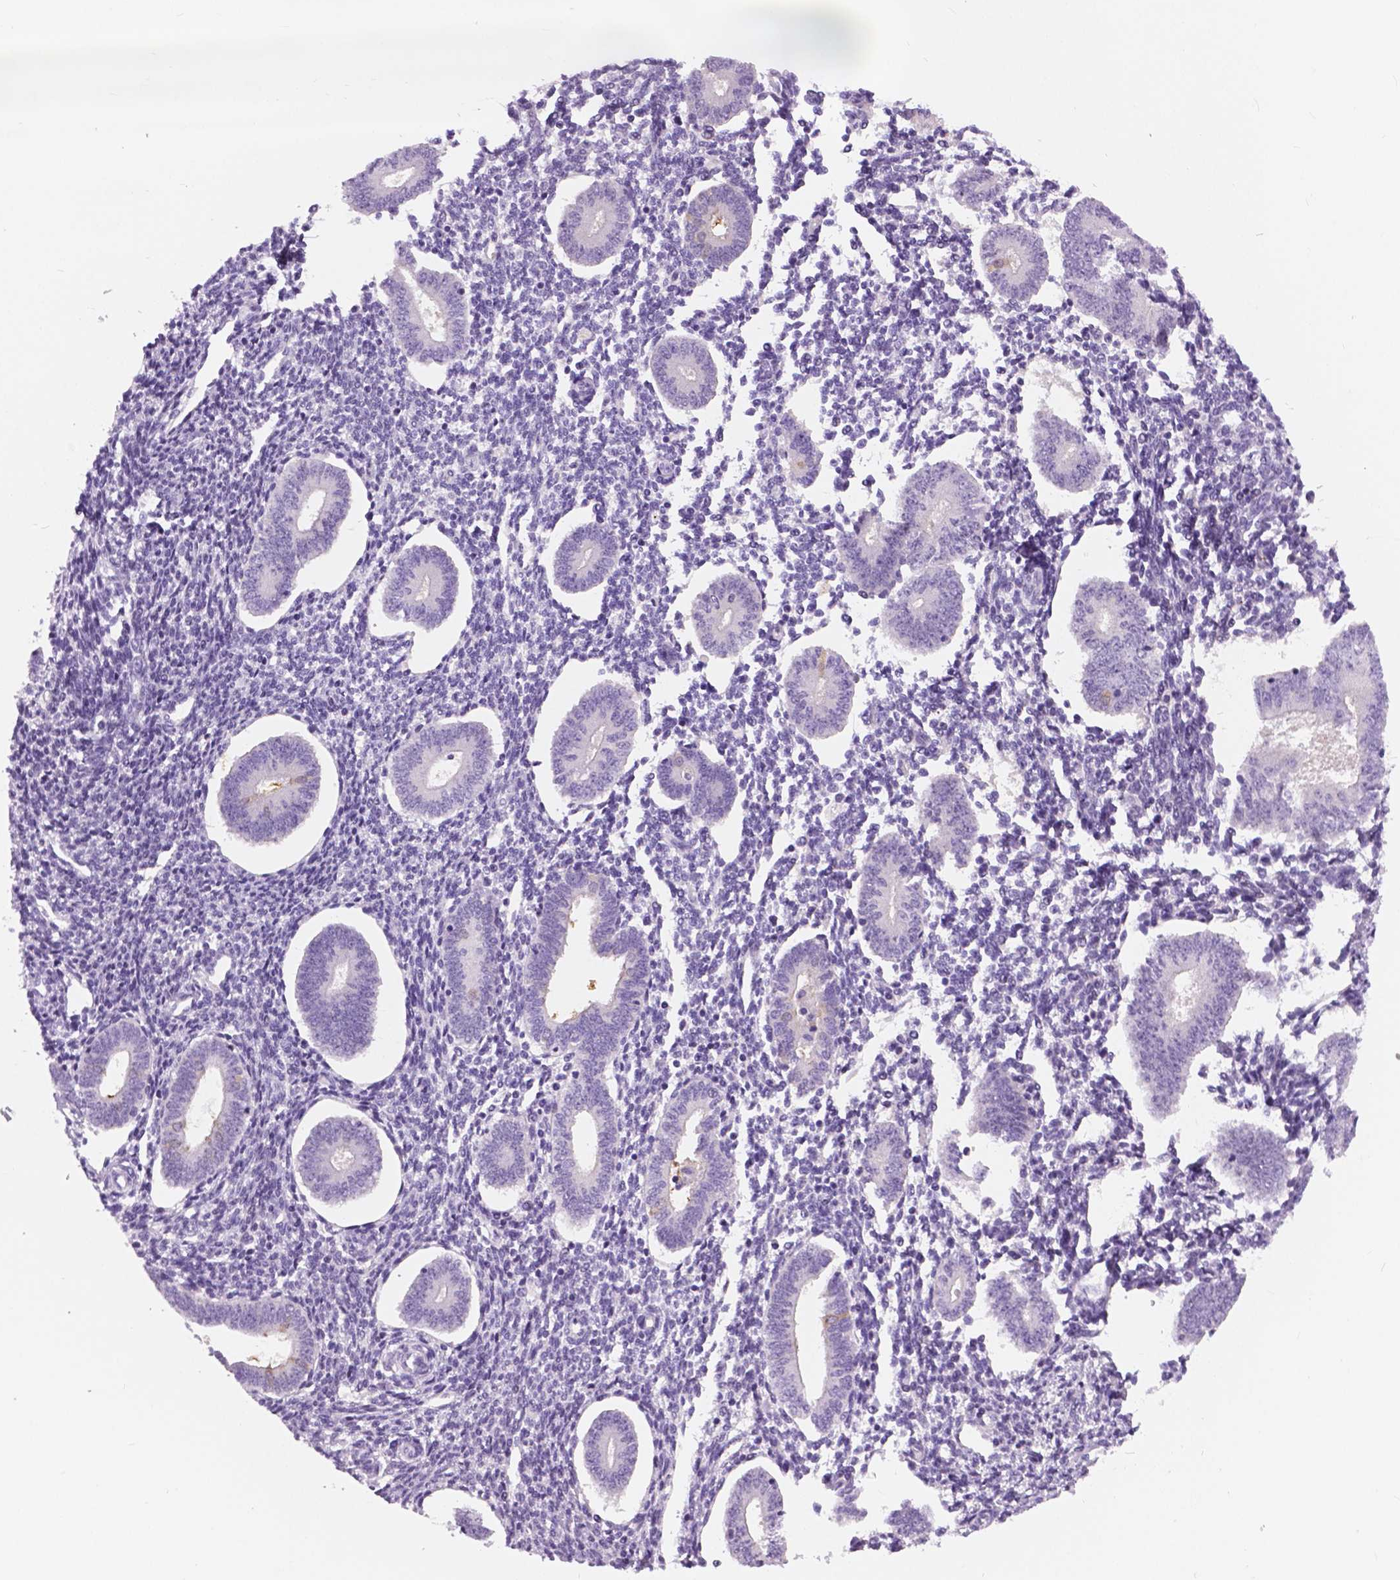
{"staining": {"intensity": "negative", "quantity": "none", "location": "none"}, "tissue": "endometrium", "cell_type": "Cells in endometrial stroma", "image_type": "normal", "snomed": [{"axis": "morphology", "description": "Normal tissue, NOS"}, {"axis": "topography", "description": "Endometrium"}], "caption": "The image demonstrates no staining of cells in endometrial stroma in normal endometrium. Nuclei are stained in blue.", "gene": "TP53TG5", "patient": {"sex": "female", "age": 40}}